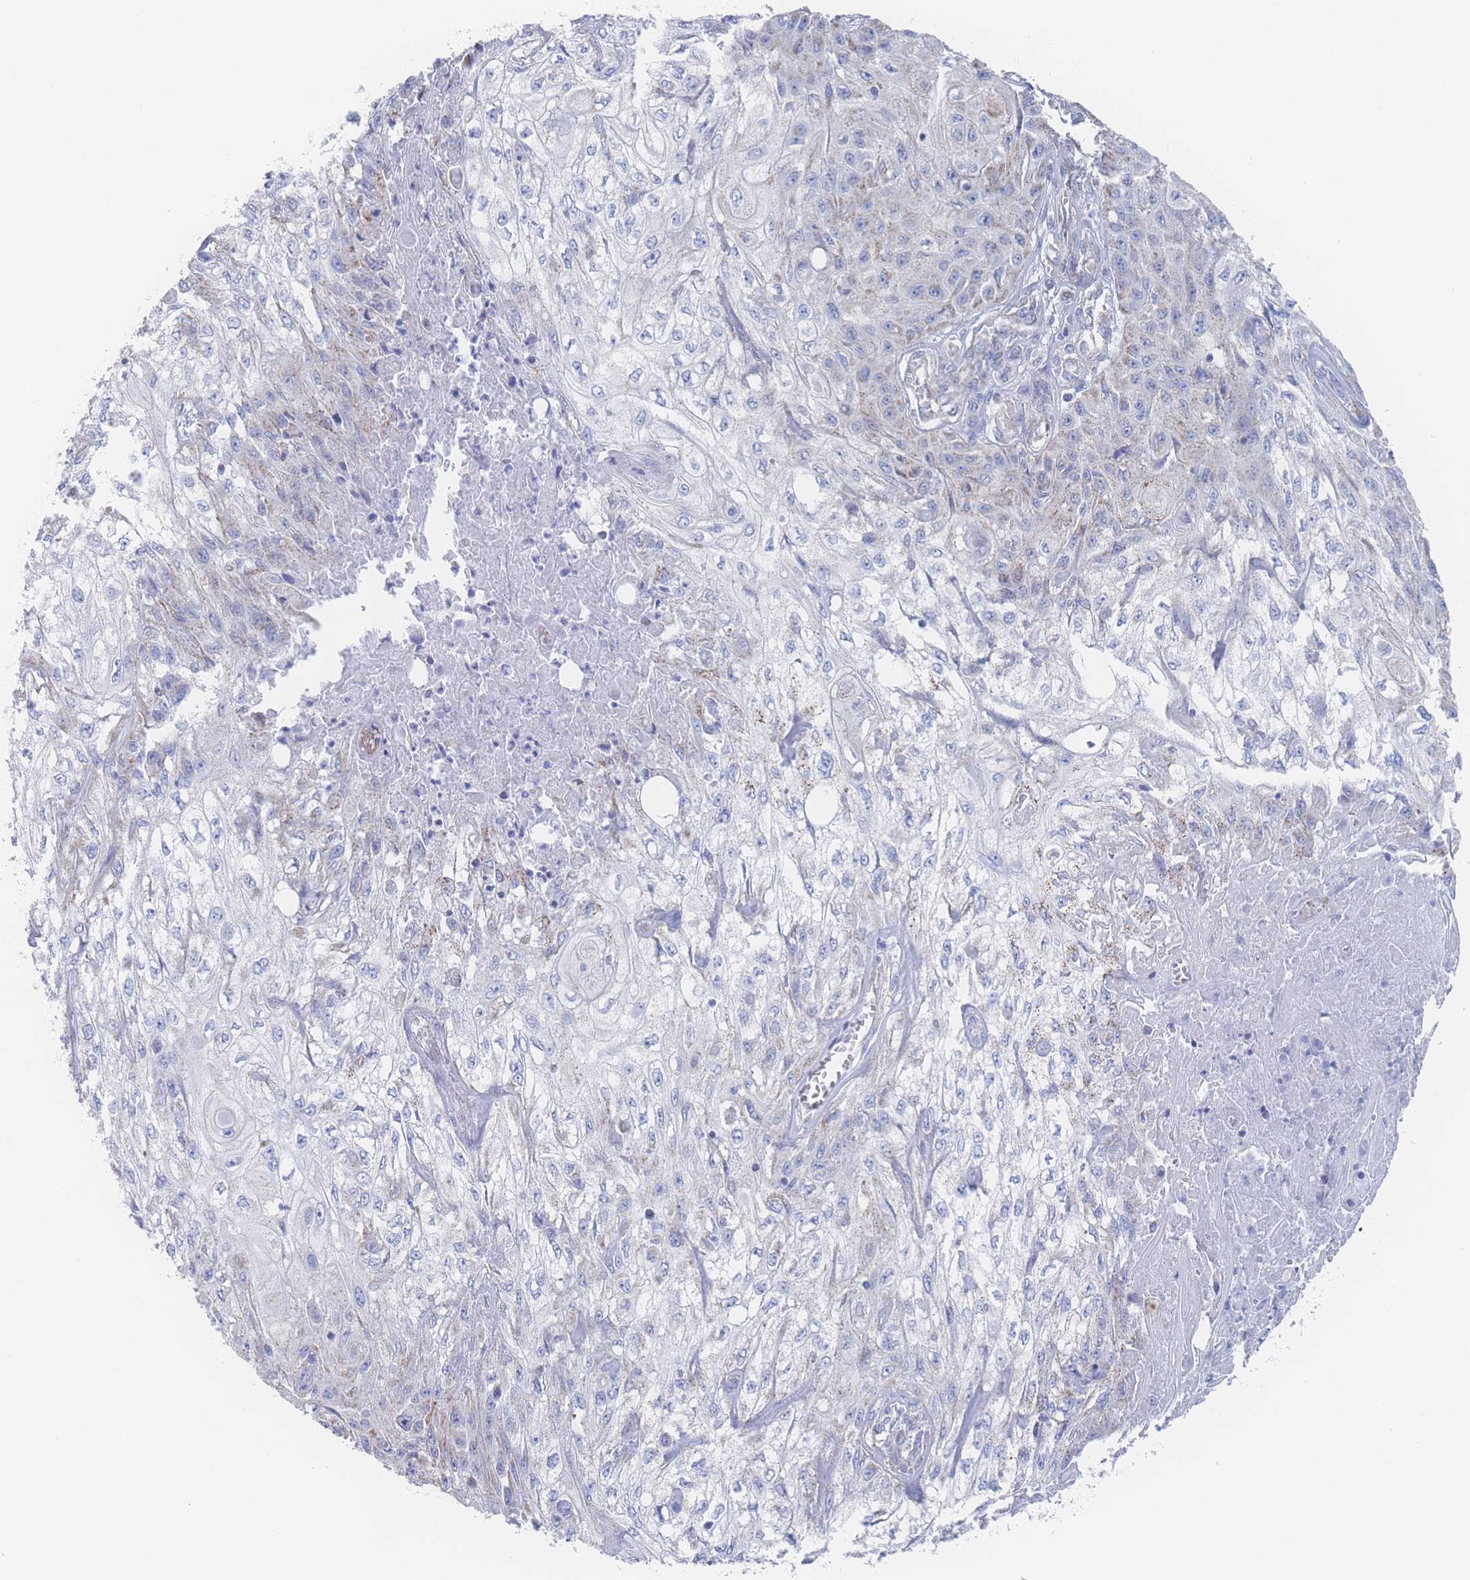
{"staining": {"intensity": "weak", "quantity": "<25%", "location": "cytoplasmic/membranous"}, "tissue": "skin cancer", "cell_type": "Tumor cells", "image_type": "cancer", "snomed": [{"axis": "morphology", "description": "Squamous cell carcinoma, NOS"}, {"axis": "morphology", "description": "Squamous cell carcinoma, metastatic, NOS"}, {"axis": "topography", "description": "Skin"}, {"axis": "topography", "description": "Lymph node"}], "caption": "Immunohistochemical staining of human skin cancer demonstrates no significant staining in tumor cells.", "gene": "SNPH", "patient": {"sex": "male", "age": 75}}